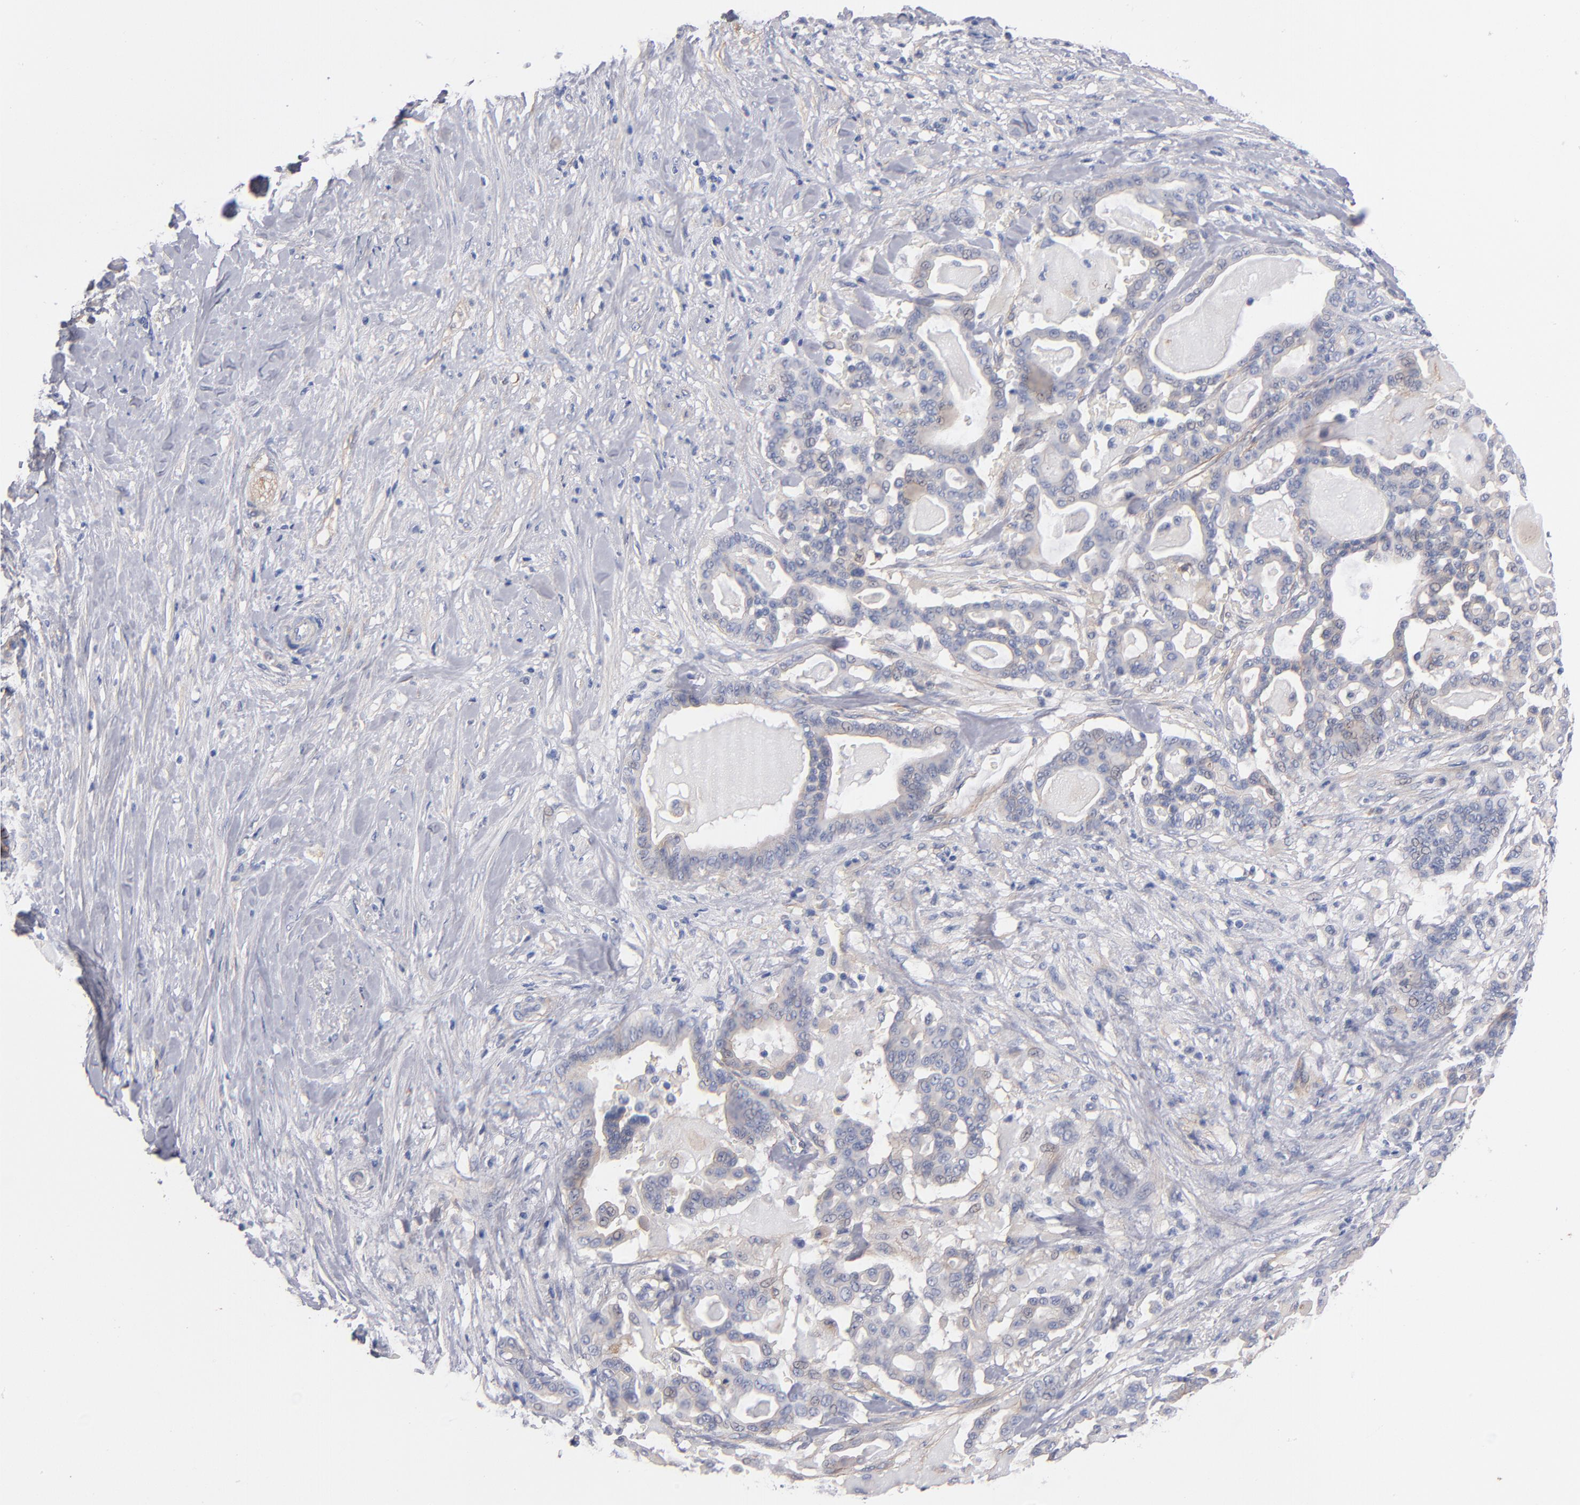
{"staining": {"intensity": "weak", "quantity": "<25%", "location": "cytoplasmic/membranous"}, "tissue": "pancreatic cancer", "cell_type": "Tumor cells", "image_type": "cancer", "snomed": [{"axis": "morphology", "description": "Adenocarcinoma, NOS"}, {"axis": "topography", "description": "Pancreas"}], "caption": "This is a image of IHC staining of pancreatic adenocarcinoma, which shows no positivity in tumor cells.", "gene": "PLSCR4", "patient": {"sex": "male", "age": 63}}